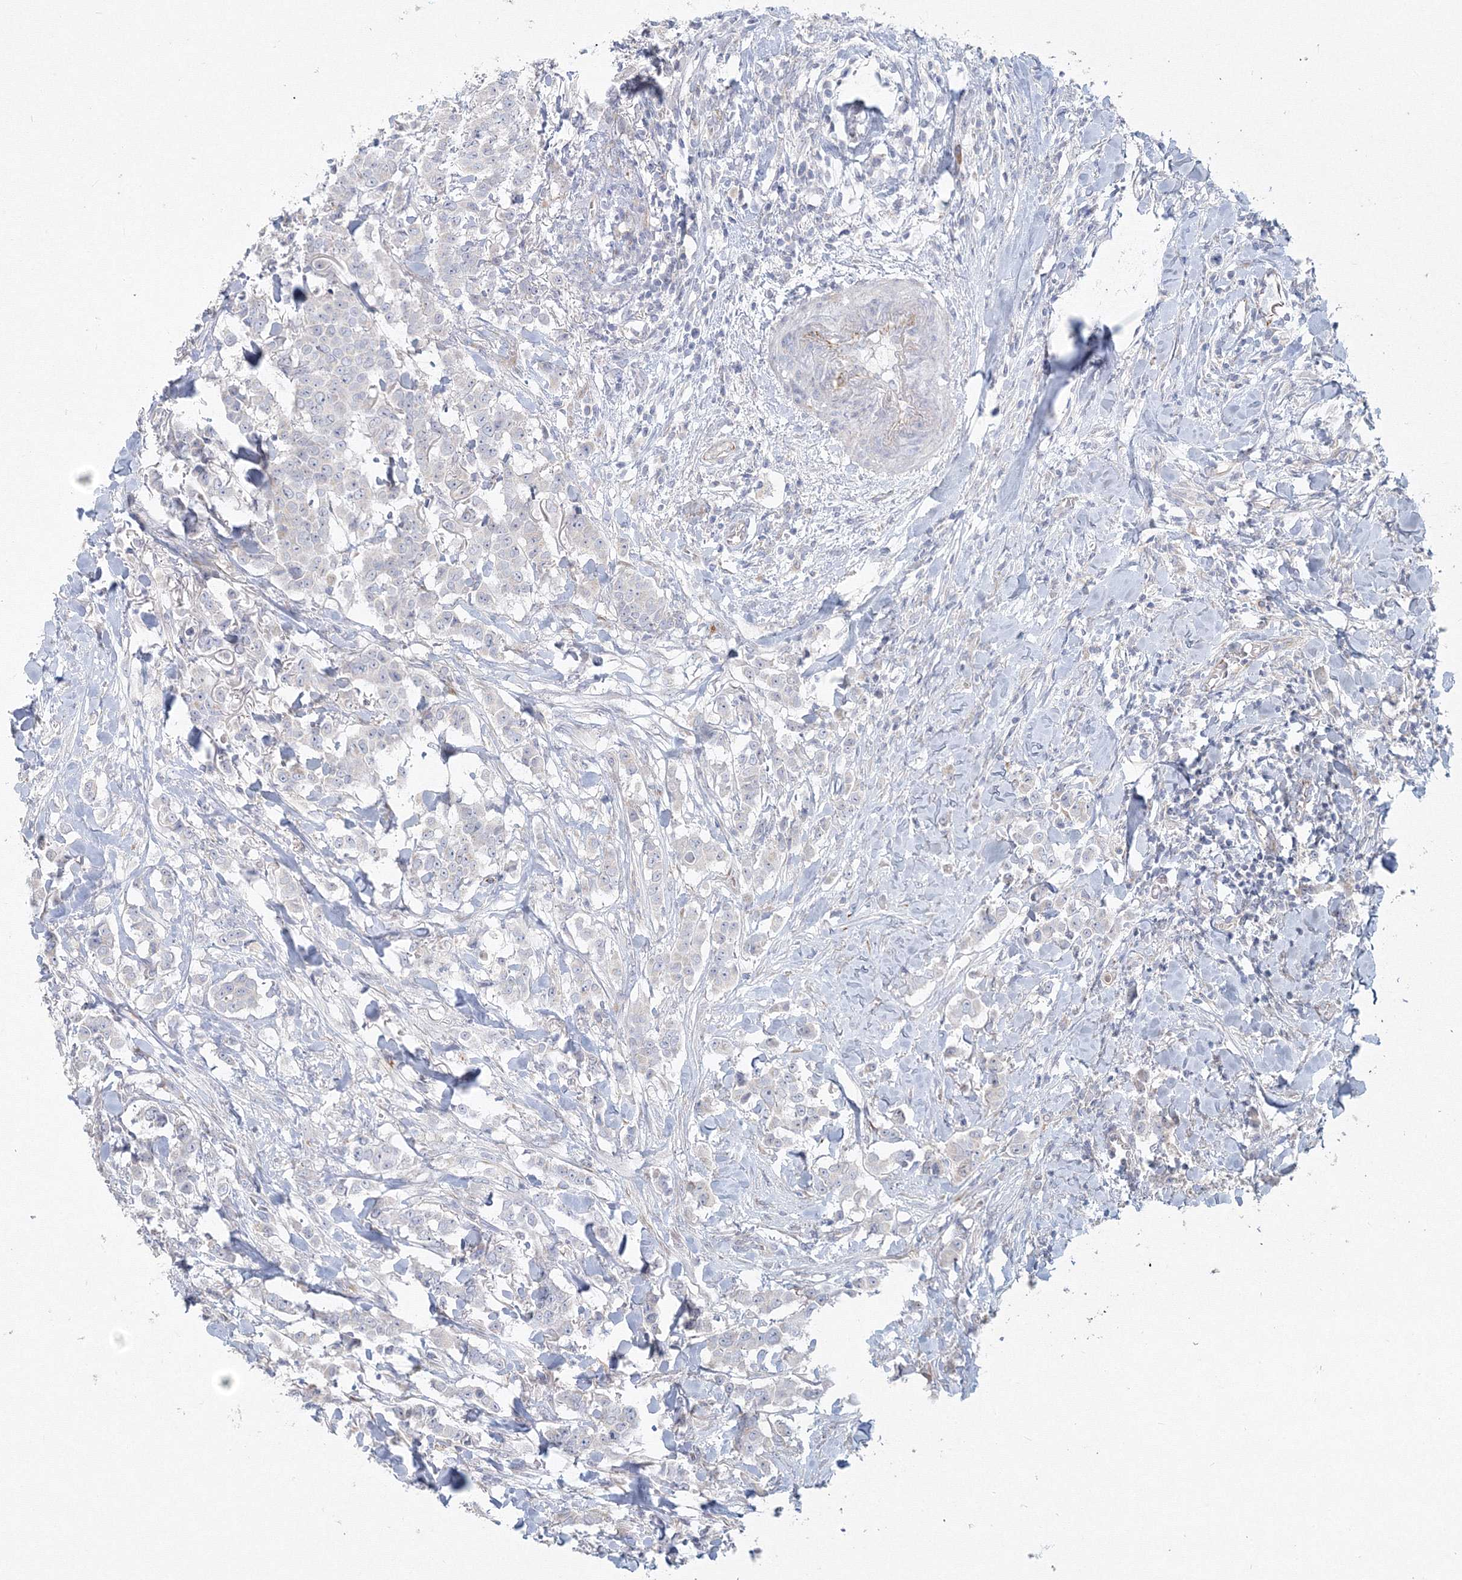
{"staining": {"intensity": "negative", "quantity": "none", "location": "none"}, "tissue": "breast cancer", "cell_type": "Tumor cells", "image_type": "cancer", "snomed": [{"axis": "morphology", "description": "Duct carcinoma"}, {"axis": "topography", "description": "Breast"}], "caption": "An image of human breast infiltrating ductal carcinoma is negative for staining in tumor cells.", "gene": "WDR49", "patient": {"sex": "female", "age": 40}}